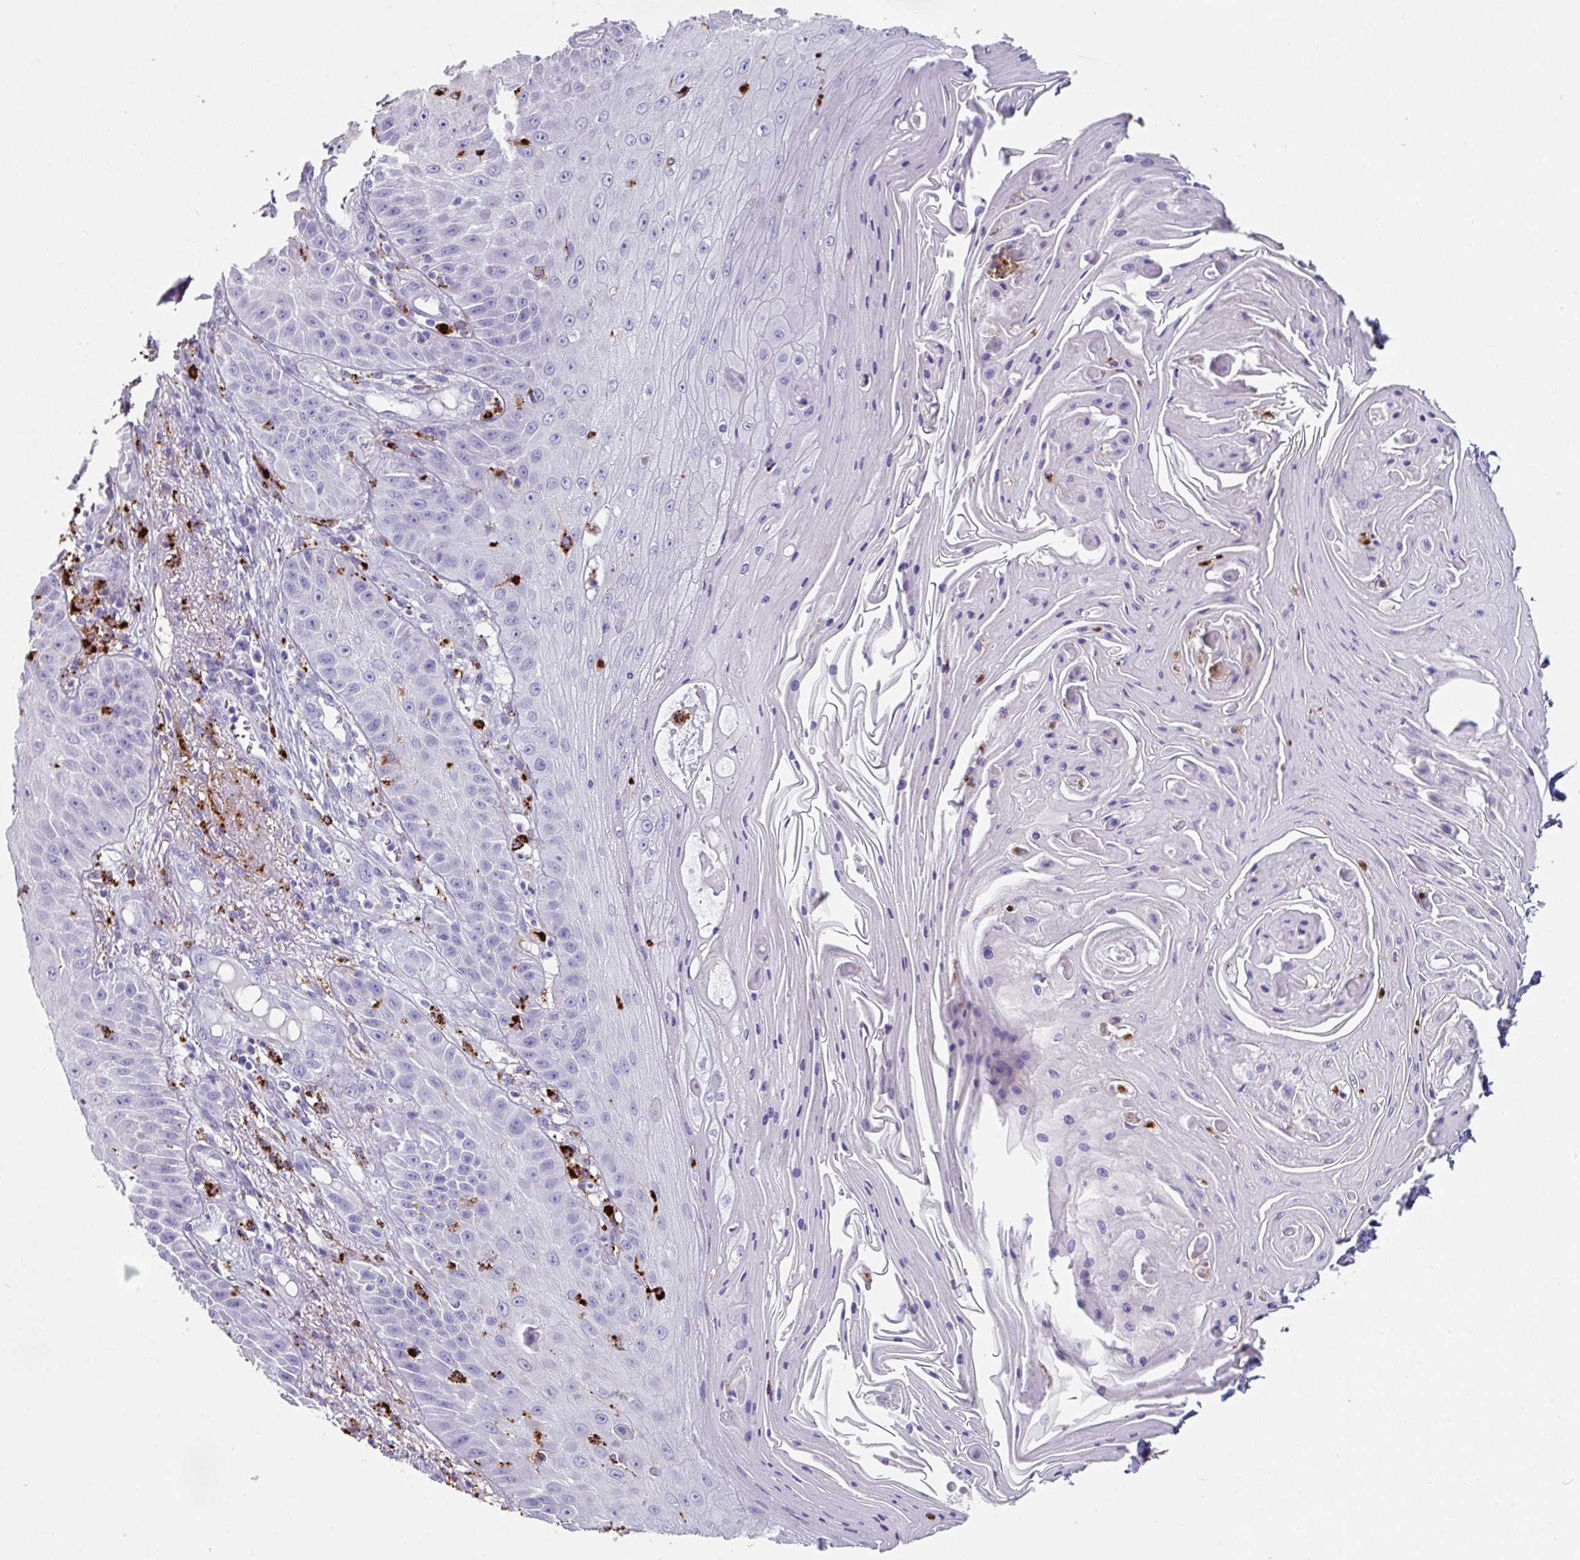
{"staining": {"intensity": "negative", "quantity": "none", "location": "none"}, "tissue": "skin cancer", "cell_type": "Tumor cells", "image_type": "cancer", "snomed": [{"axis": "morphology", "description": "Squamous cell carcinoma, NOS"}, {"axis": "topography", "description": "Skin"}], "caption": "Human skin squamous cell carcinoma stained for a protein using immunohistochemistry (IHC) displays no staining in tumor cells.", "gene": "CPVL", "patient": {"sex": "male", "age": 70}}